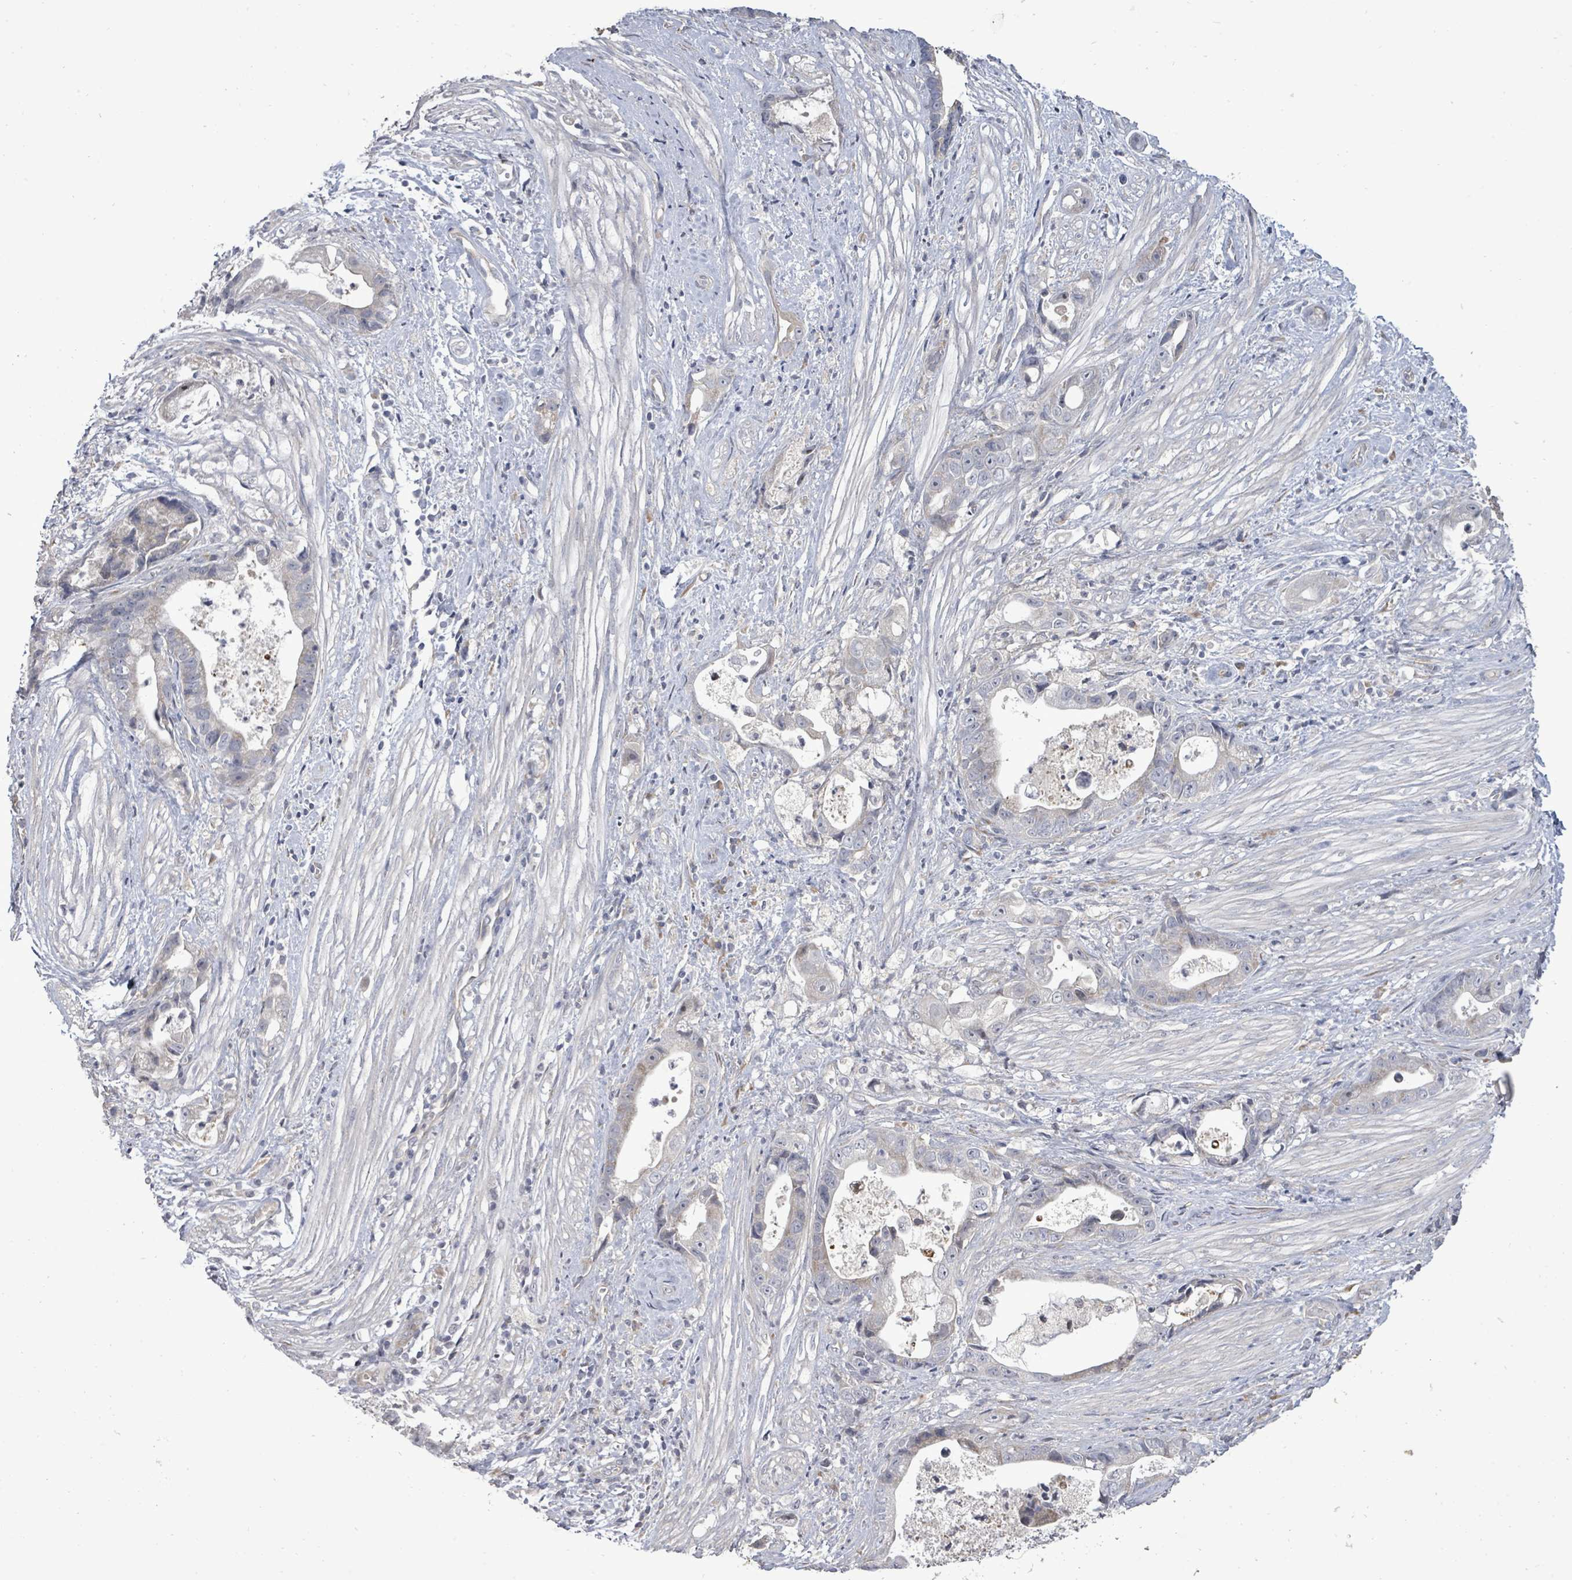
{"staining": {"intensity": "negative", "quantity": "none", "location": "none"}, "tissue": "stomach cancer", "cell_type": "Tumor cells", "image_type": "cancer", "snomed": [{"axis": "morphology", "description": "Adenocarcinoma, NOS"}, {"axis": "topography", "description": "Stomach"}], "caption": "Stomach adenocarcinoma stained for a protein using immunohistochemistry (IHC) exhibits no expression tumor cells.", "gene": "POMGNT2", "patient": {"sex": "male", "age": 55}}